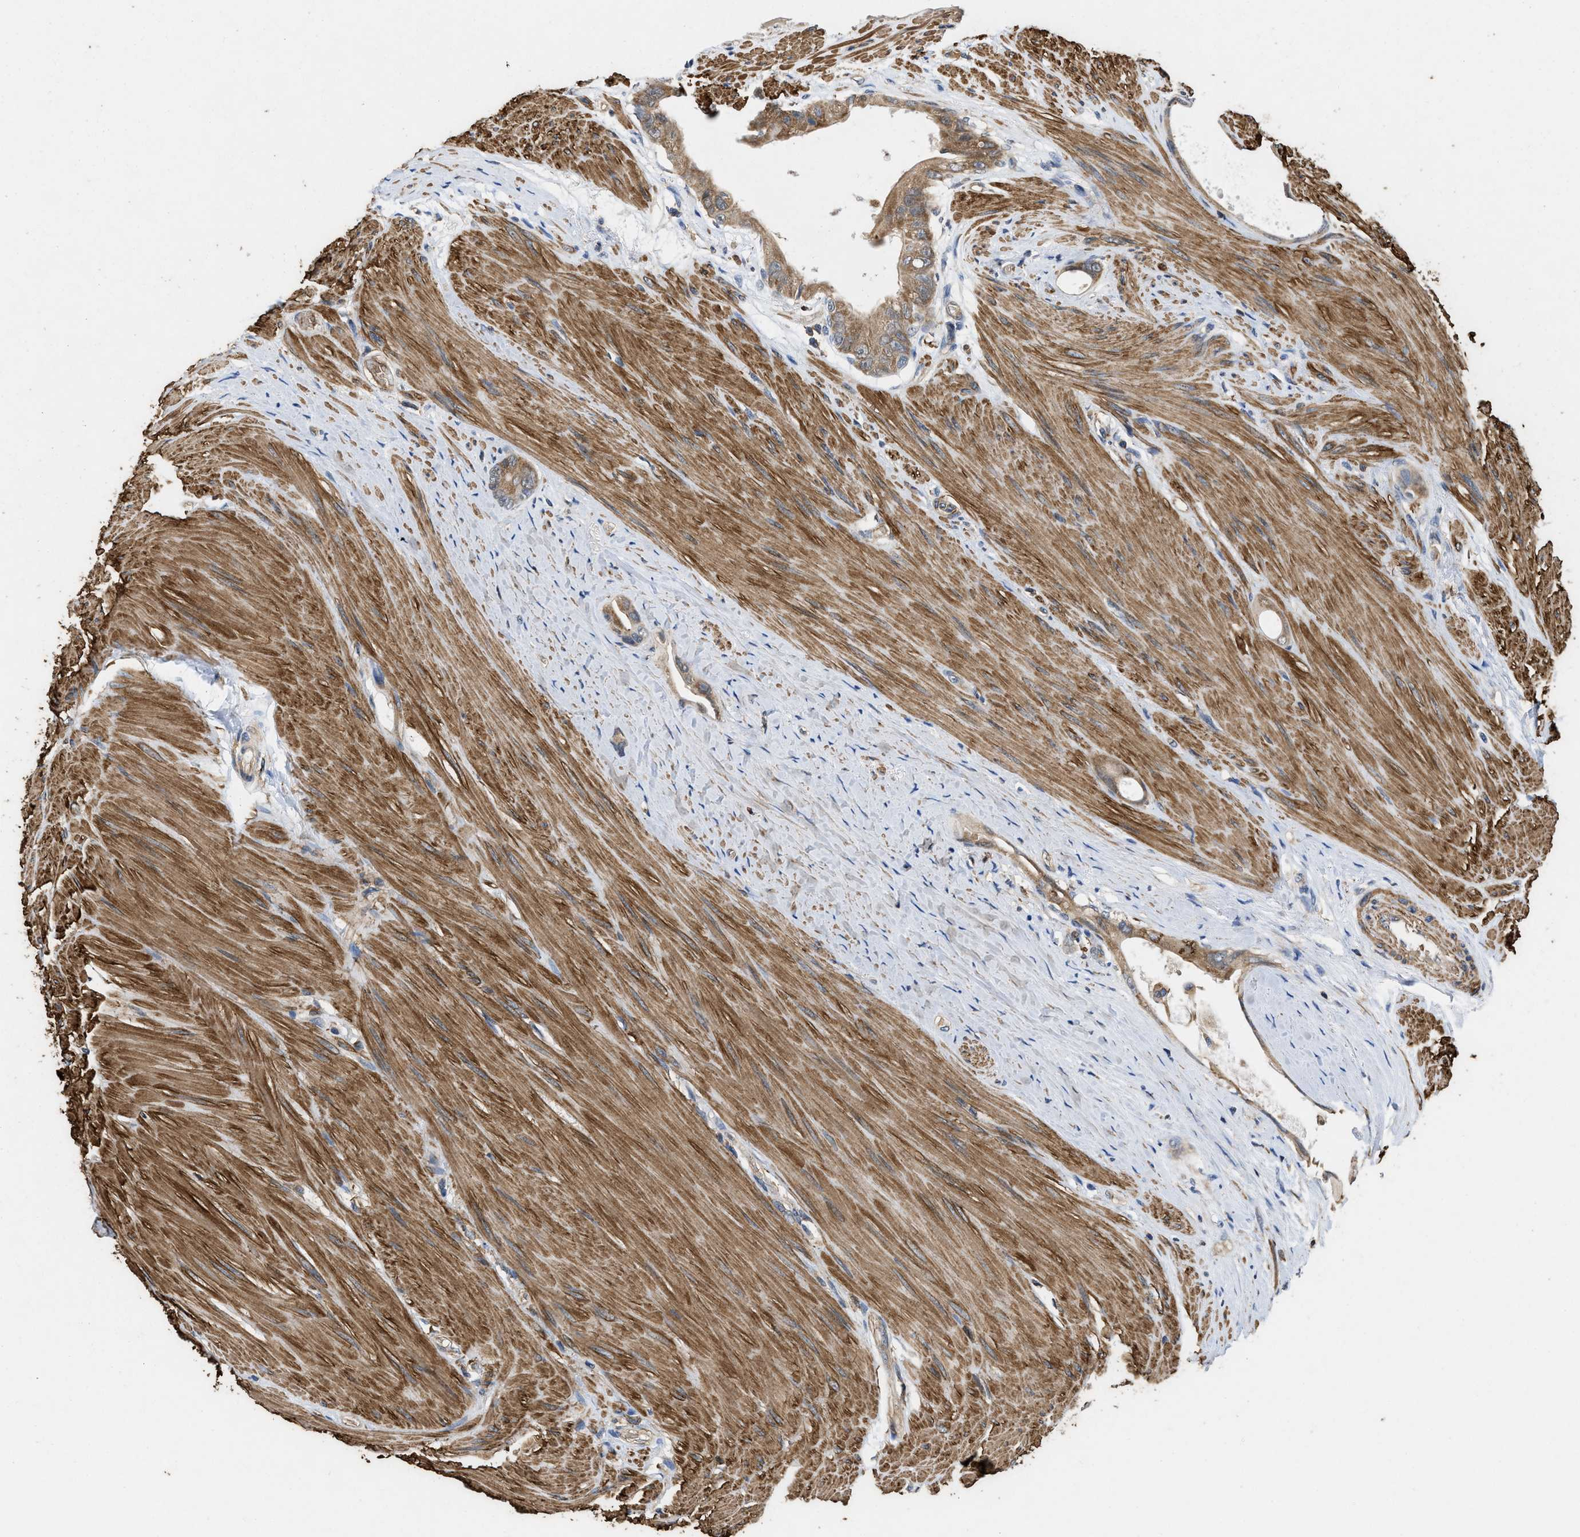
{"staining": {"intensity": "moderate", "quantity": ">75%", "location": "cytoplasmic/membranous"}, "tissue": "colorectal cancer", "cell_type": "Tumor cells", "image_type": "cancer", "snomed": [{"axis": "morphology", "description": "Adenocarcinoma, NOS"}, {"axis": "topography", "description": "Rectum"}], "caption": "Brown immunohistochemical staining in human colorectal cancer shows moderate cytoplasmic/membranous staining in about >75% of tumor cells.", "gene": "LINGO2", "patient": {"sex": "male", "age": 51}}